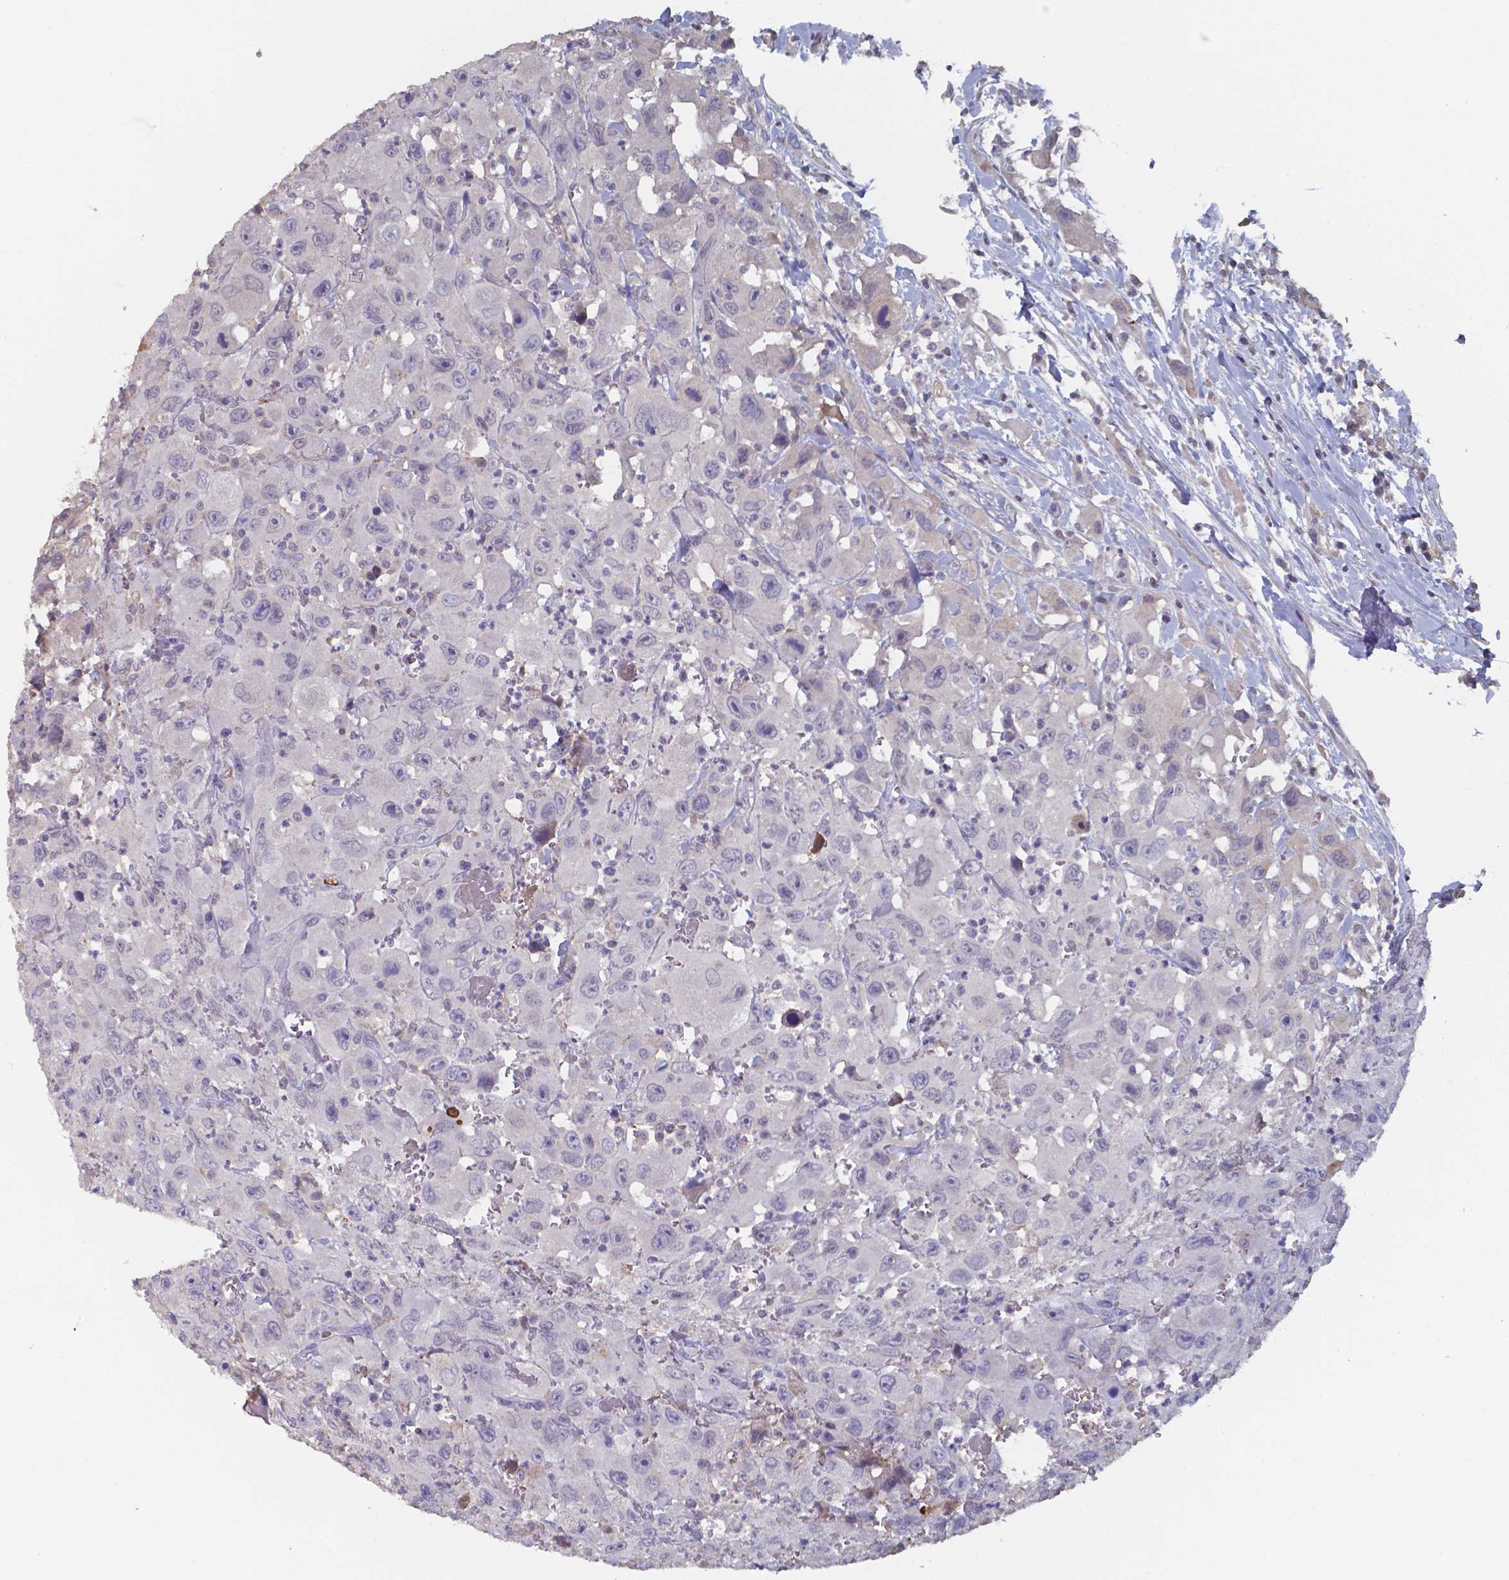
{"staining": {"intensity": "negative", "quantity": "none", "location": "none"}, "tissue": "head and neck cancer", "cell_type": "Tumor cells", "image_type": "cancer", "snomed": [{"axis": "morphology", "description": "Squamous cell carcinoma, NOS"}, {"axis": "morphology", "description": "Squamous cell carcinoma, metastatic, NOS"}, {"axis": "topography", "description": "Oral tissue"}, {"axis": "topography", "description": "Head-Neck"}], "caption": "Immunohistochemistry (IHC) of head and neck squamous cell carcinoma reveals no positivity in tumor cells. (Stains: DAB IHC with hematoxylin counter stain, Microscopy: brightfield microscopy at high magnification).", "gene": "BTBD17", "patient": {"sex": "female", "age": 85}}